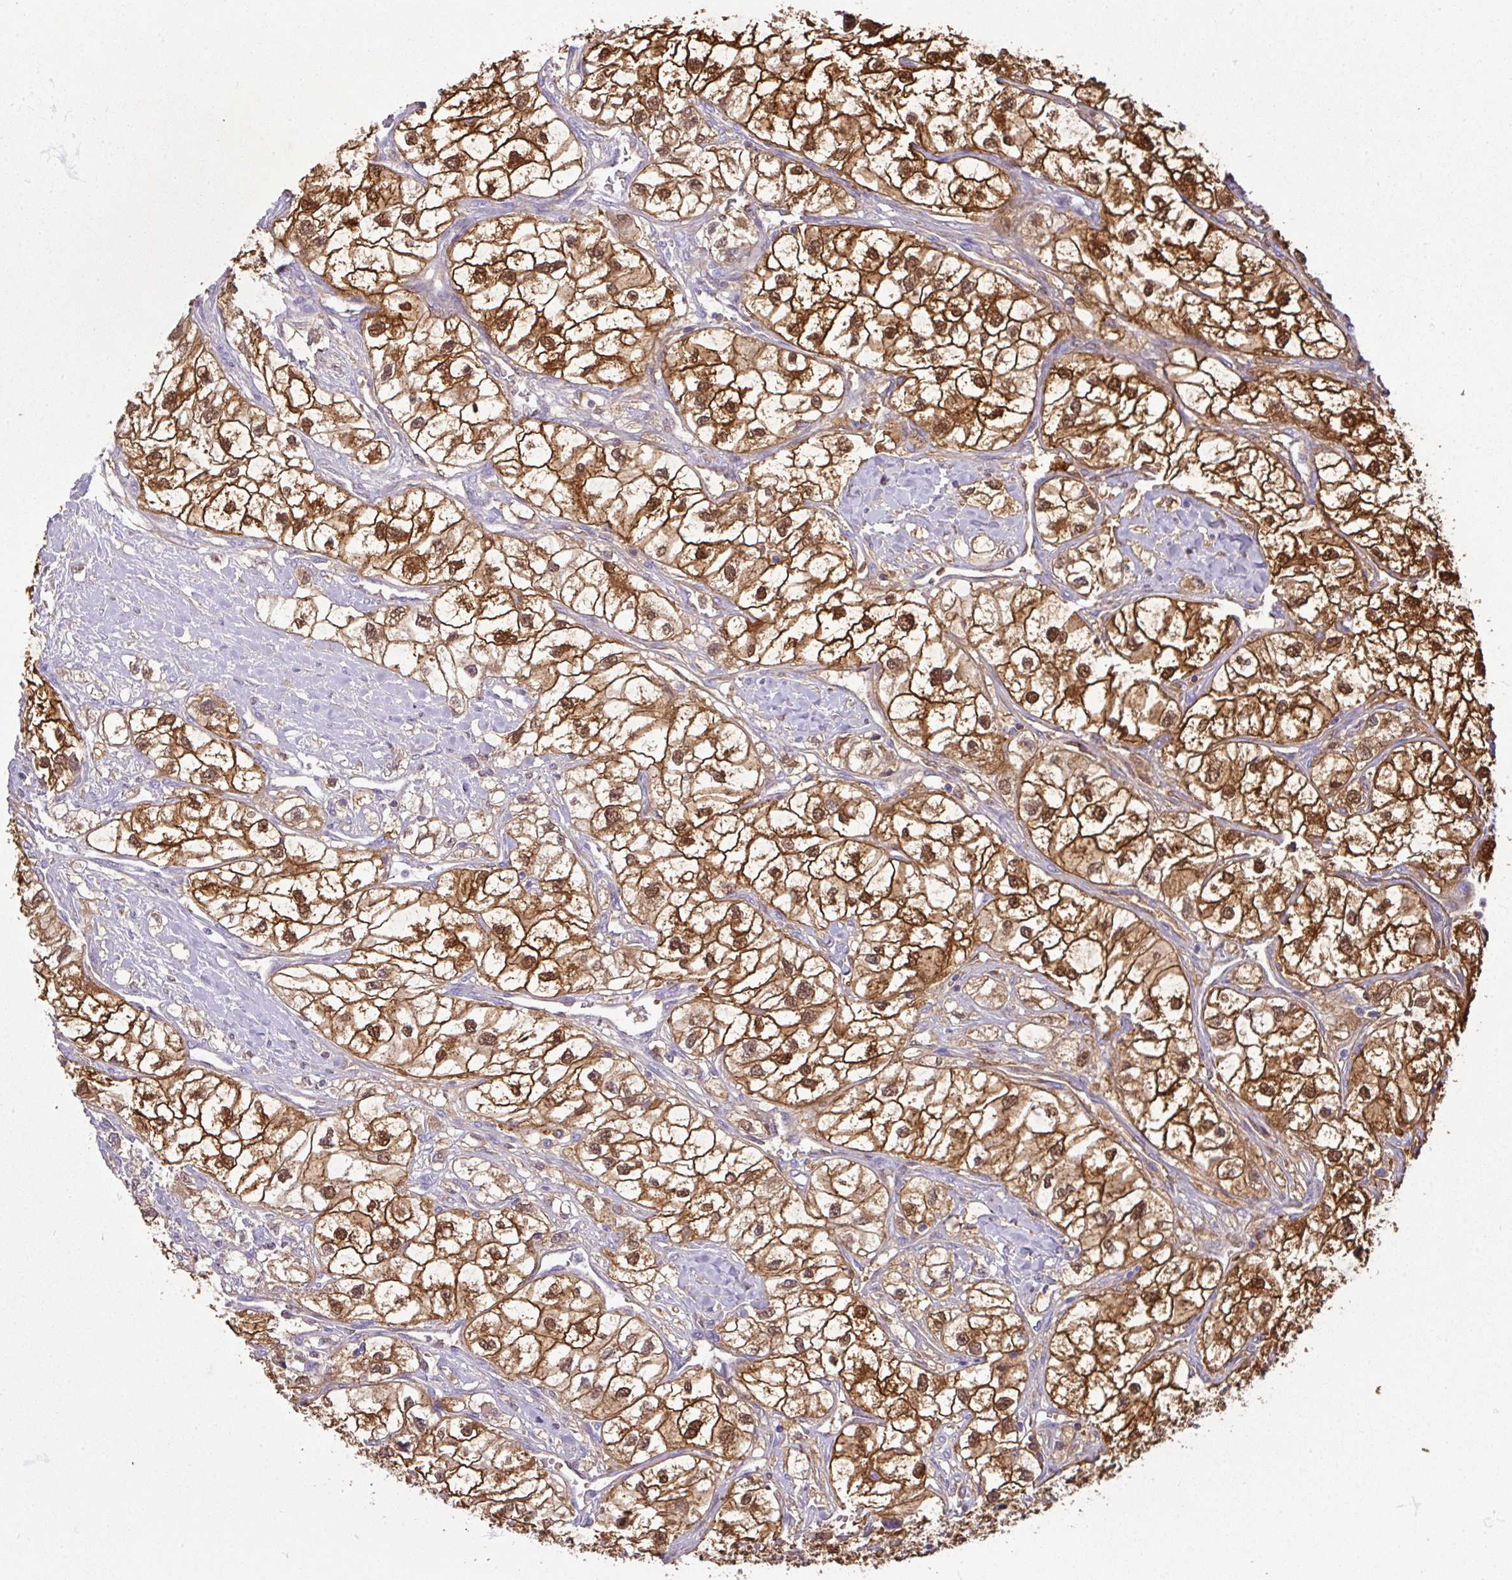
{"staining": {"intensity": "strong", "quantity": ">75%", "location": "cytoplasmic/membranous,nuclear"}, "tissue": "renal cancer", "cell_type": "Tumor cells", "image_type": "cancer", "snomed": [{"axis": "morphology", "description": "Adenocarcinoma, NOS"}, {"axis": "topography", "description": "Kidney"}], "caption": "Protein expression analysis of human renal cancer (adenocarcinoma) reveals strong cytoplasmic/membranous and nuclear expression in about >75% of tumor cells. The staining was performed using DAB, with brown indicating positive protein expression. Nuclei are stained blue with hematoxylin.", "gene": "GSTA3", "patient": {"sex": "male", "age": 59}}